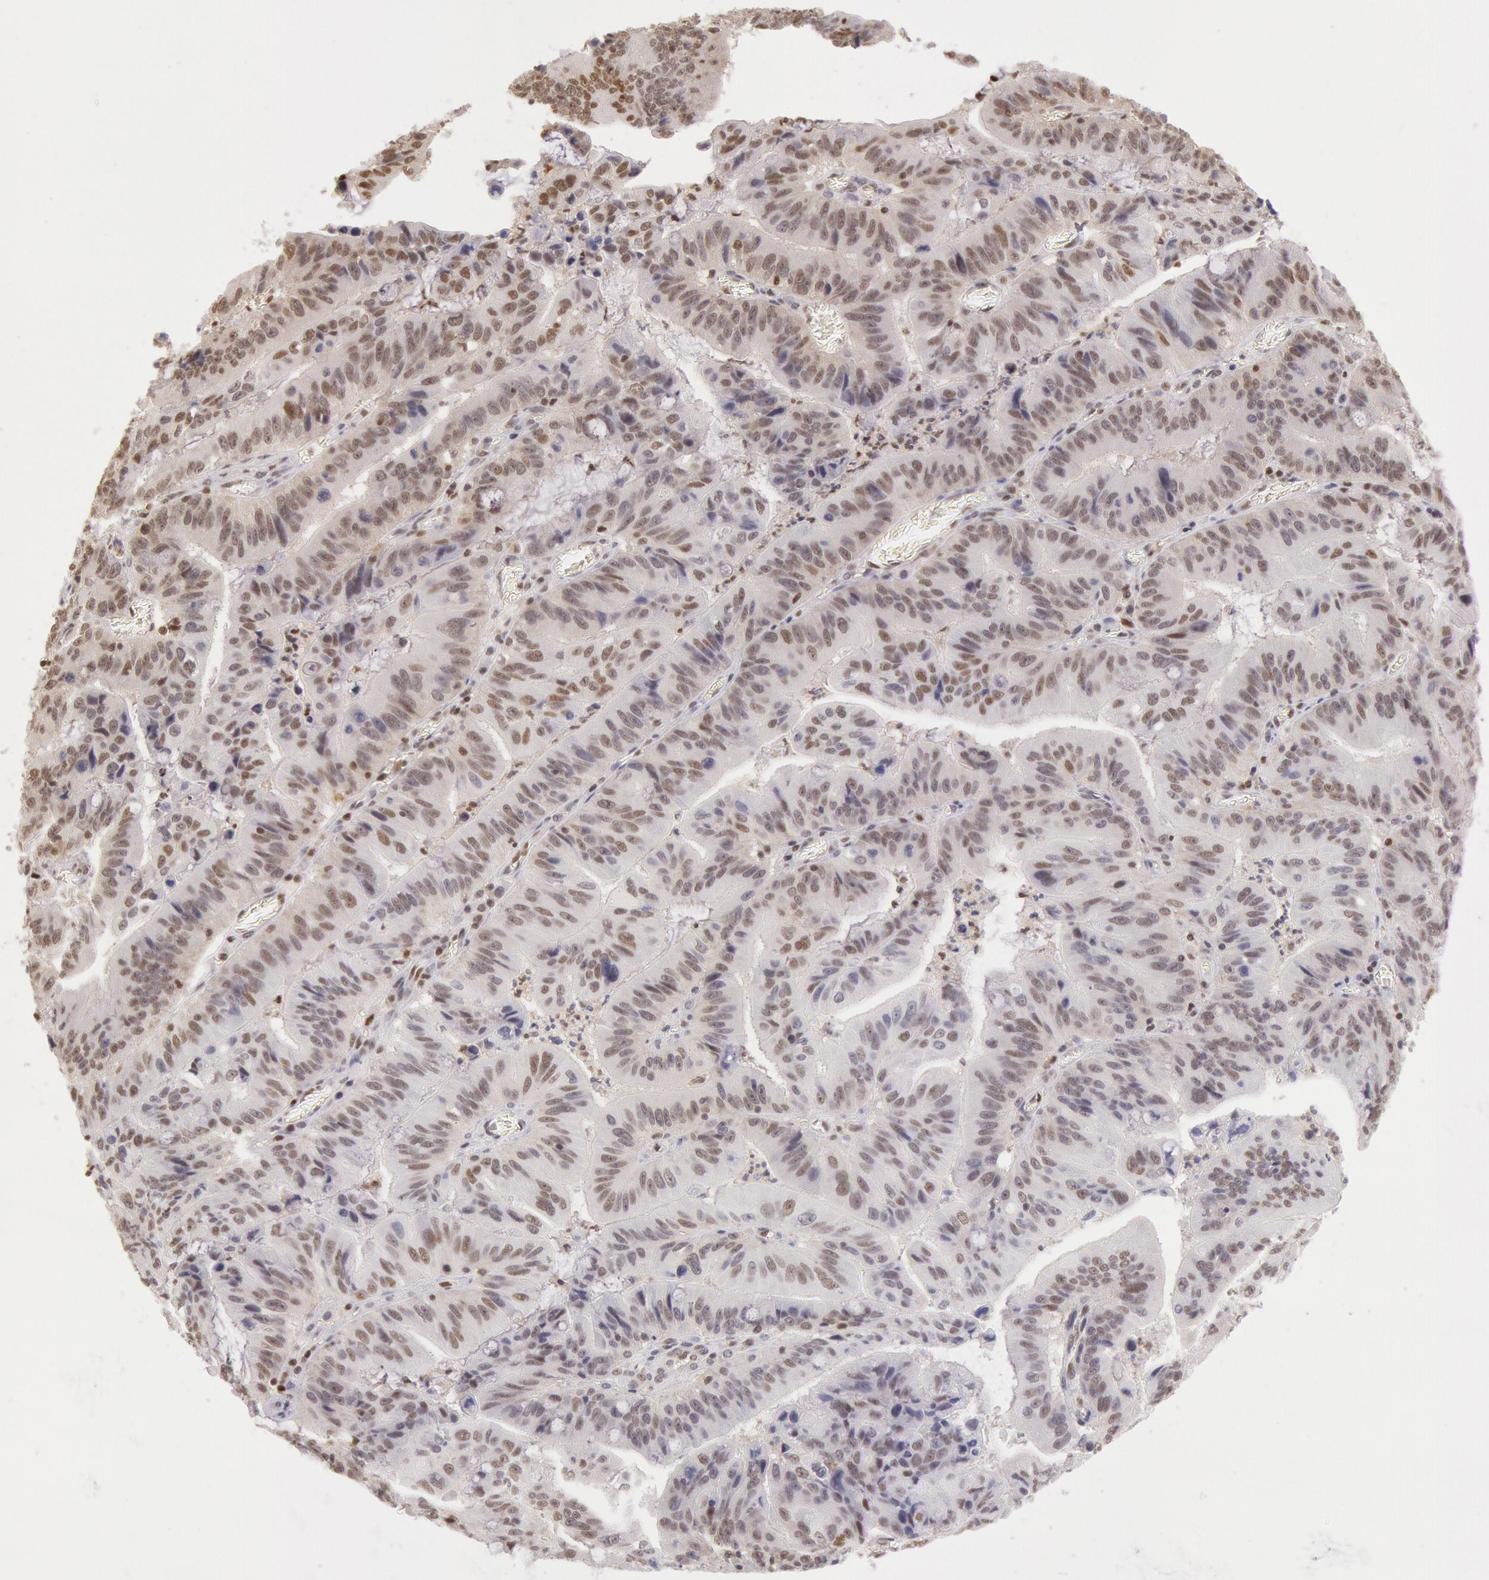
{"staining": {"intensity": "moderate", "quantity": ">75%", "location": "nuclear"}, "tissue": "stomach cancer", "cell_type": "Tumor cells", "image_type": "cancer", "snomed": [{"axis": "morphology", "description": "Adenocarcinoma, NOS"}, {"axis": "topography", "description": "Stomach, upper"}], "caption": "High-power microscopy captured an IHC histopathology image of stomach adenocarcinoma, revealing moderate nuclear staining in approximately >75% of tumor cells.", "gene": "ESS2", "patient": {"sex": "male", "age": 63}}